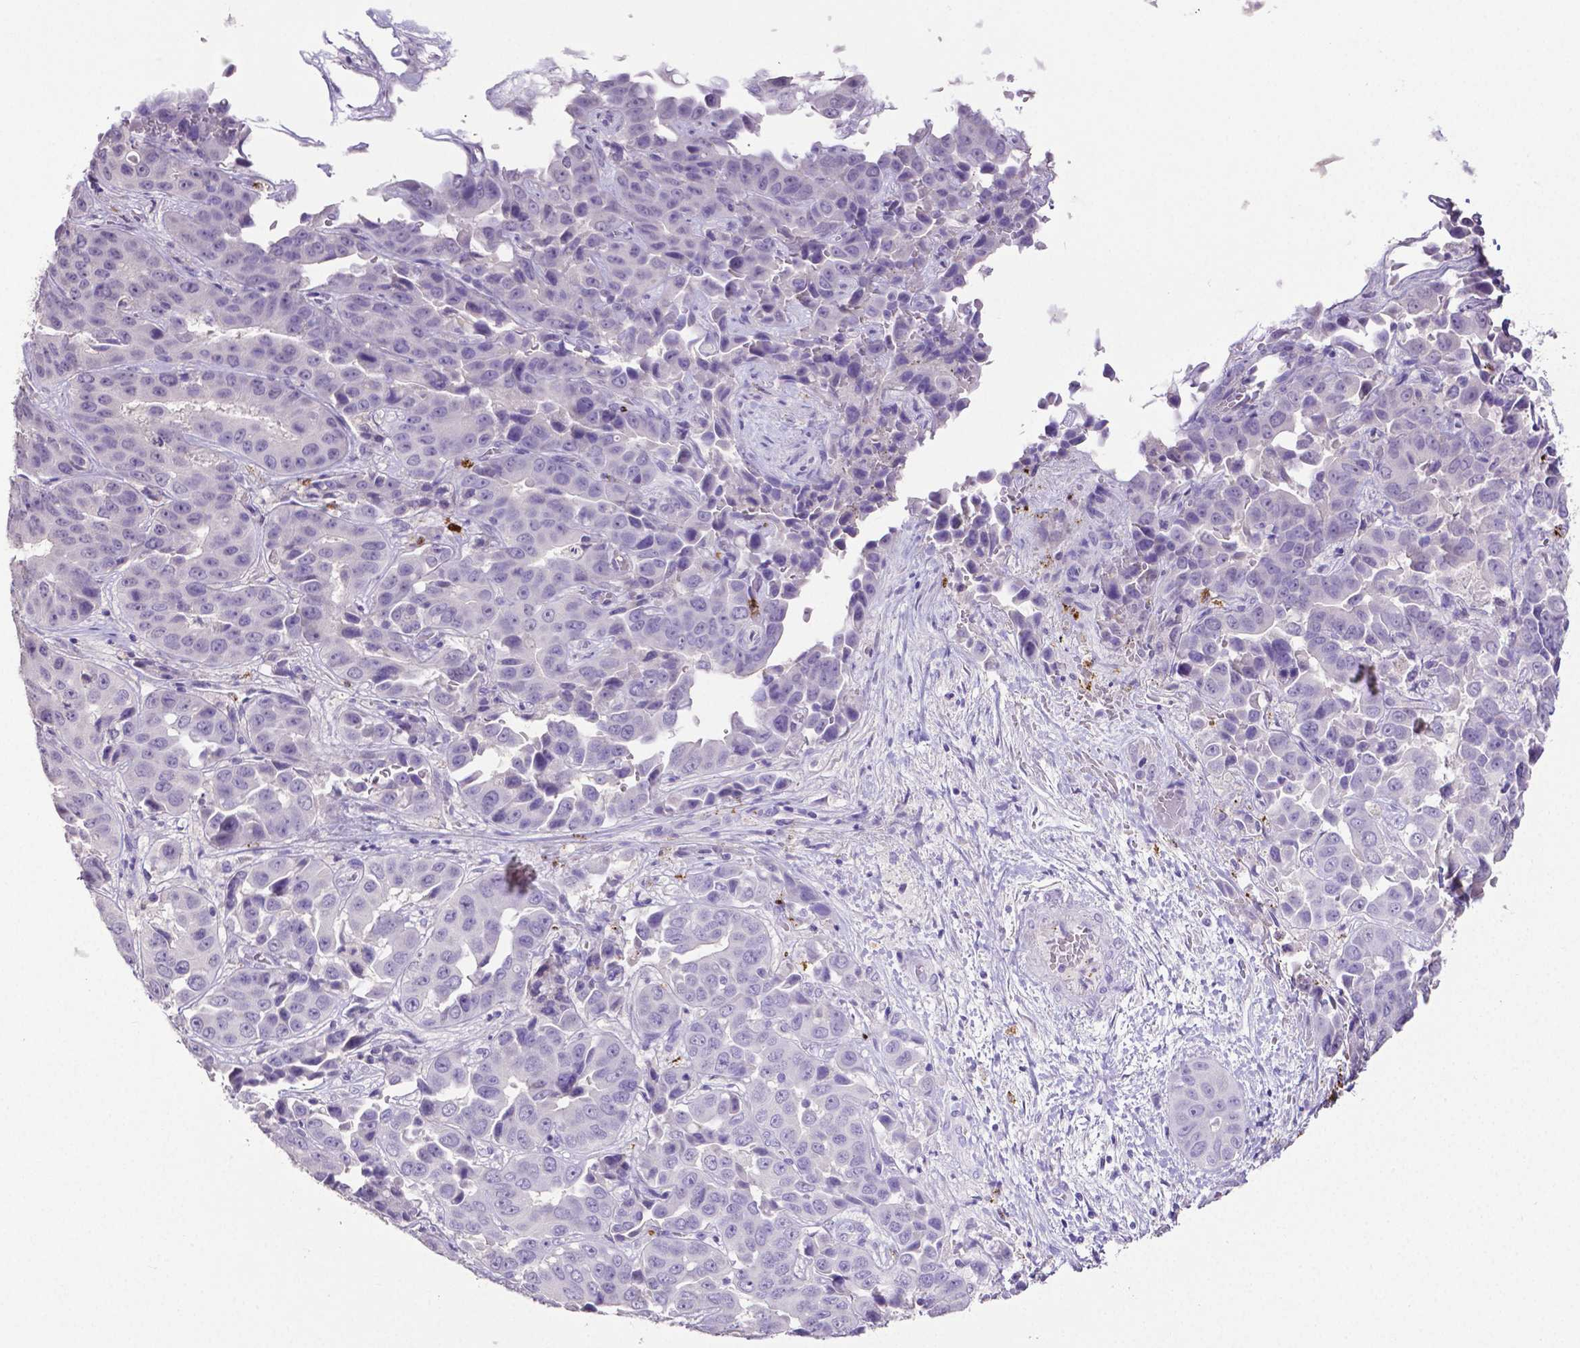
{"staining": {"intensity": "negative", "quantity": "none", "location": "none"}, "tissue": "liver cancer", "cell_type": "Tumor cells", "image_type": "cancer", "snomed": [{"axis": "morphology", "description": "Cholangiocarcinoma"}, {"axis": "topography", "description": "Liver"}], "caption": "Cholangiocarcinoma (liver) stained for a protein using IHC shows no expression tumor cells.", "gene": "MMP9", "patient": {"sex": "female", "age": 52}}